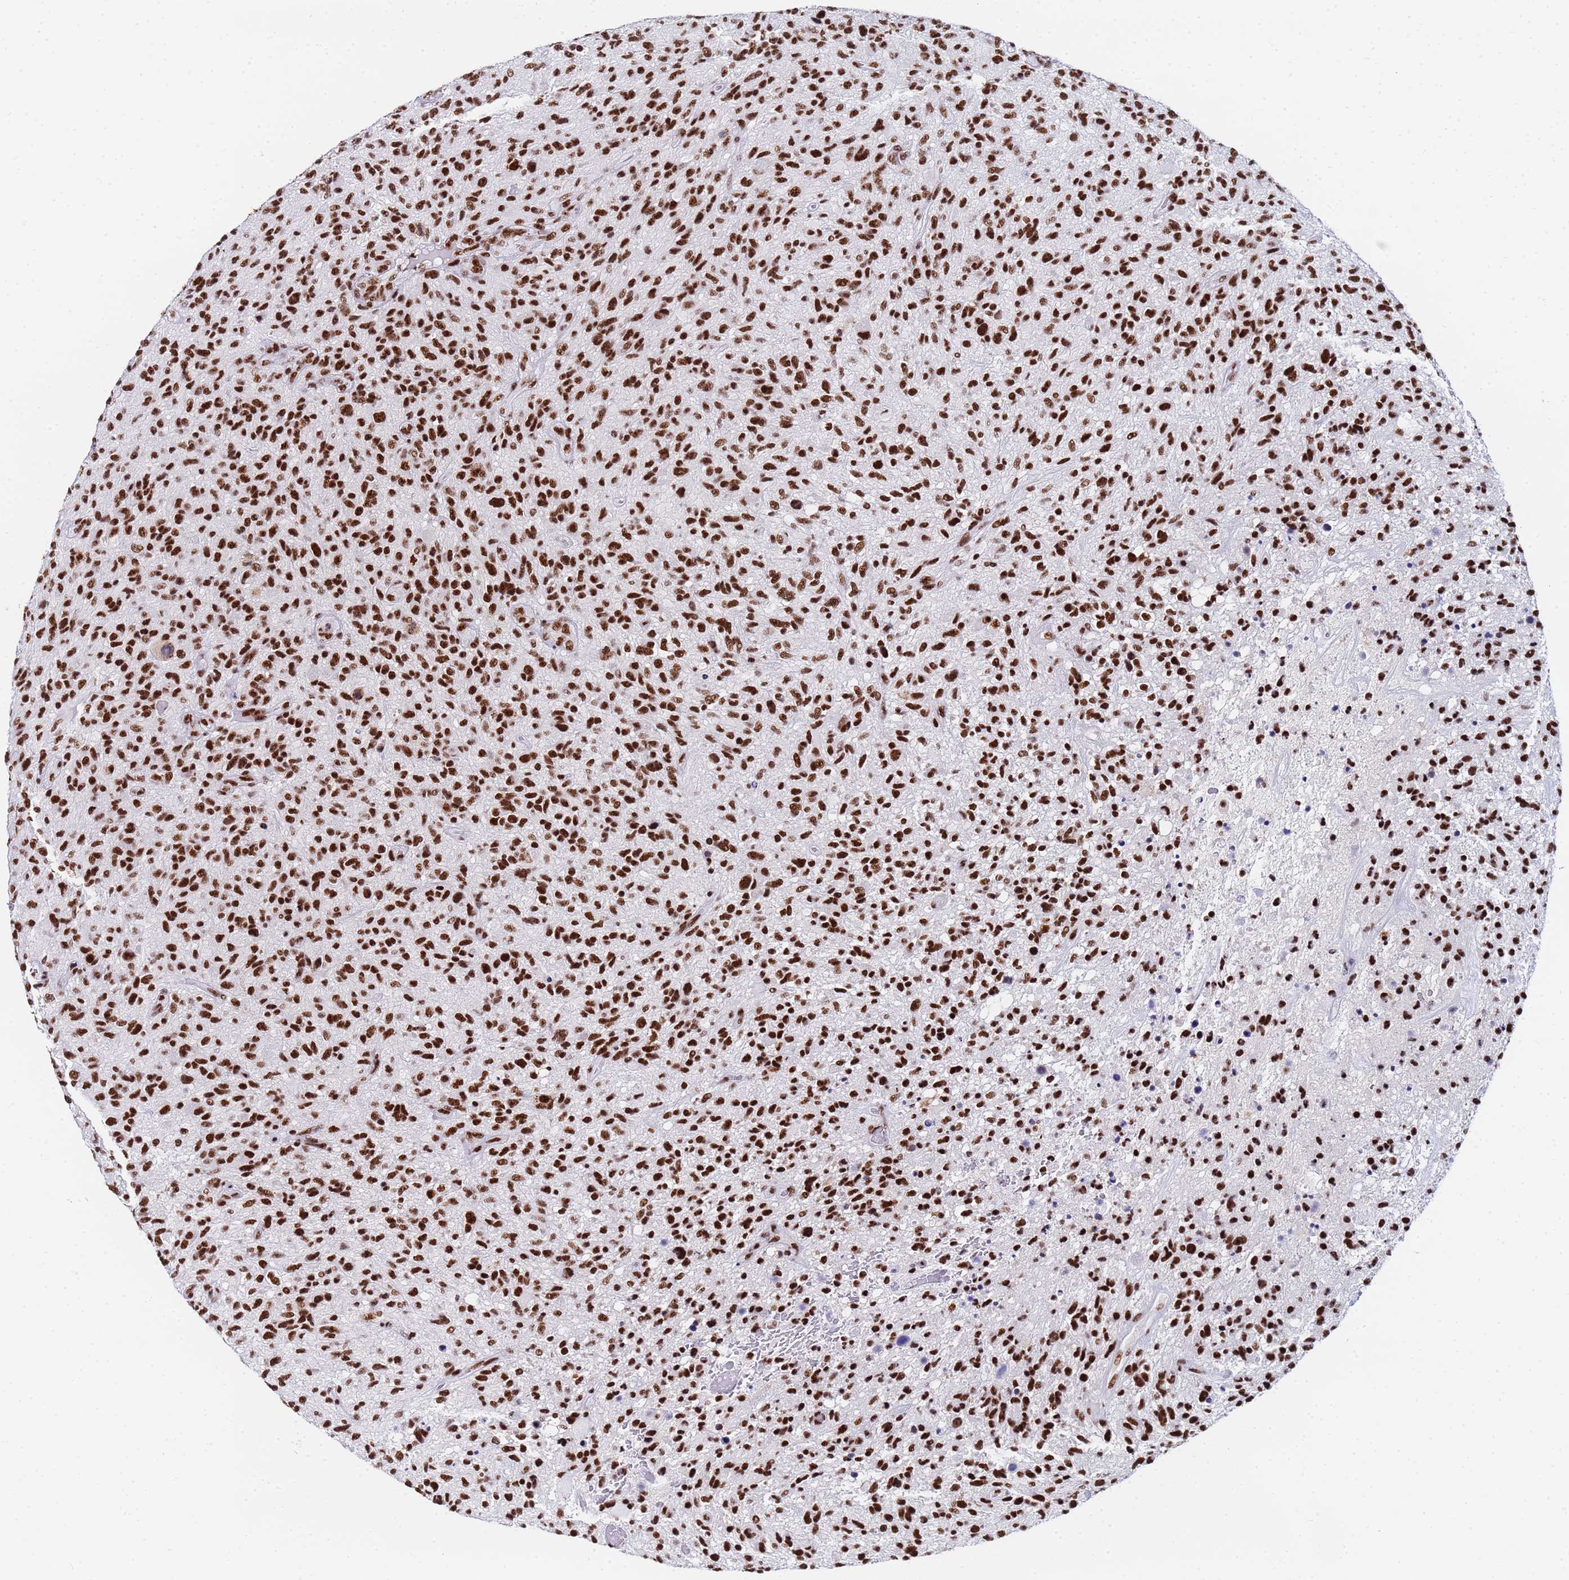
{"staining": {"intensity": "strong", "quantity": ">75%", "location": "nuclear"}, "tissue": "glioma", "cell_type": "Tumor cells", "image_type": "cancer", "snomed": [{"axis": "morphology", "description": "Glioma, malignant, High grade"}, {"axis": "topography", "description": "Brain"}], "caption": "Glioma stained with IHC demonstrates strong nuclear staining in approximately >75% of tumor cells.", "gene": "SNRPA1", "patient": {"sex": "male", "age": 47}}